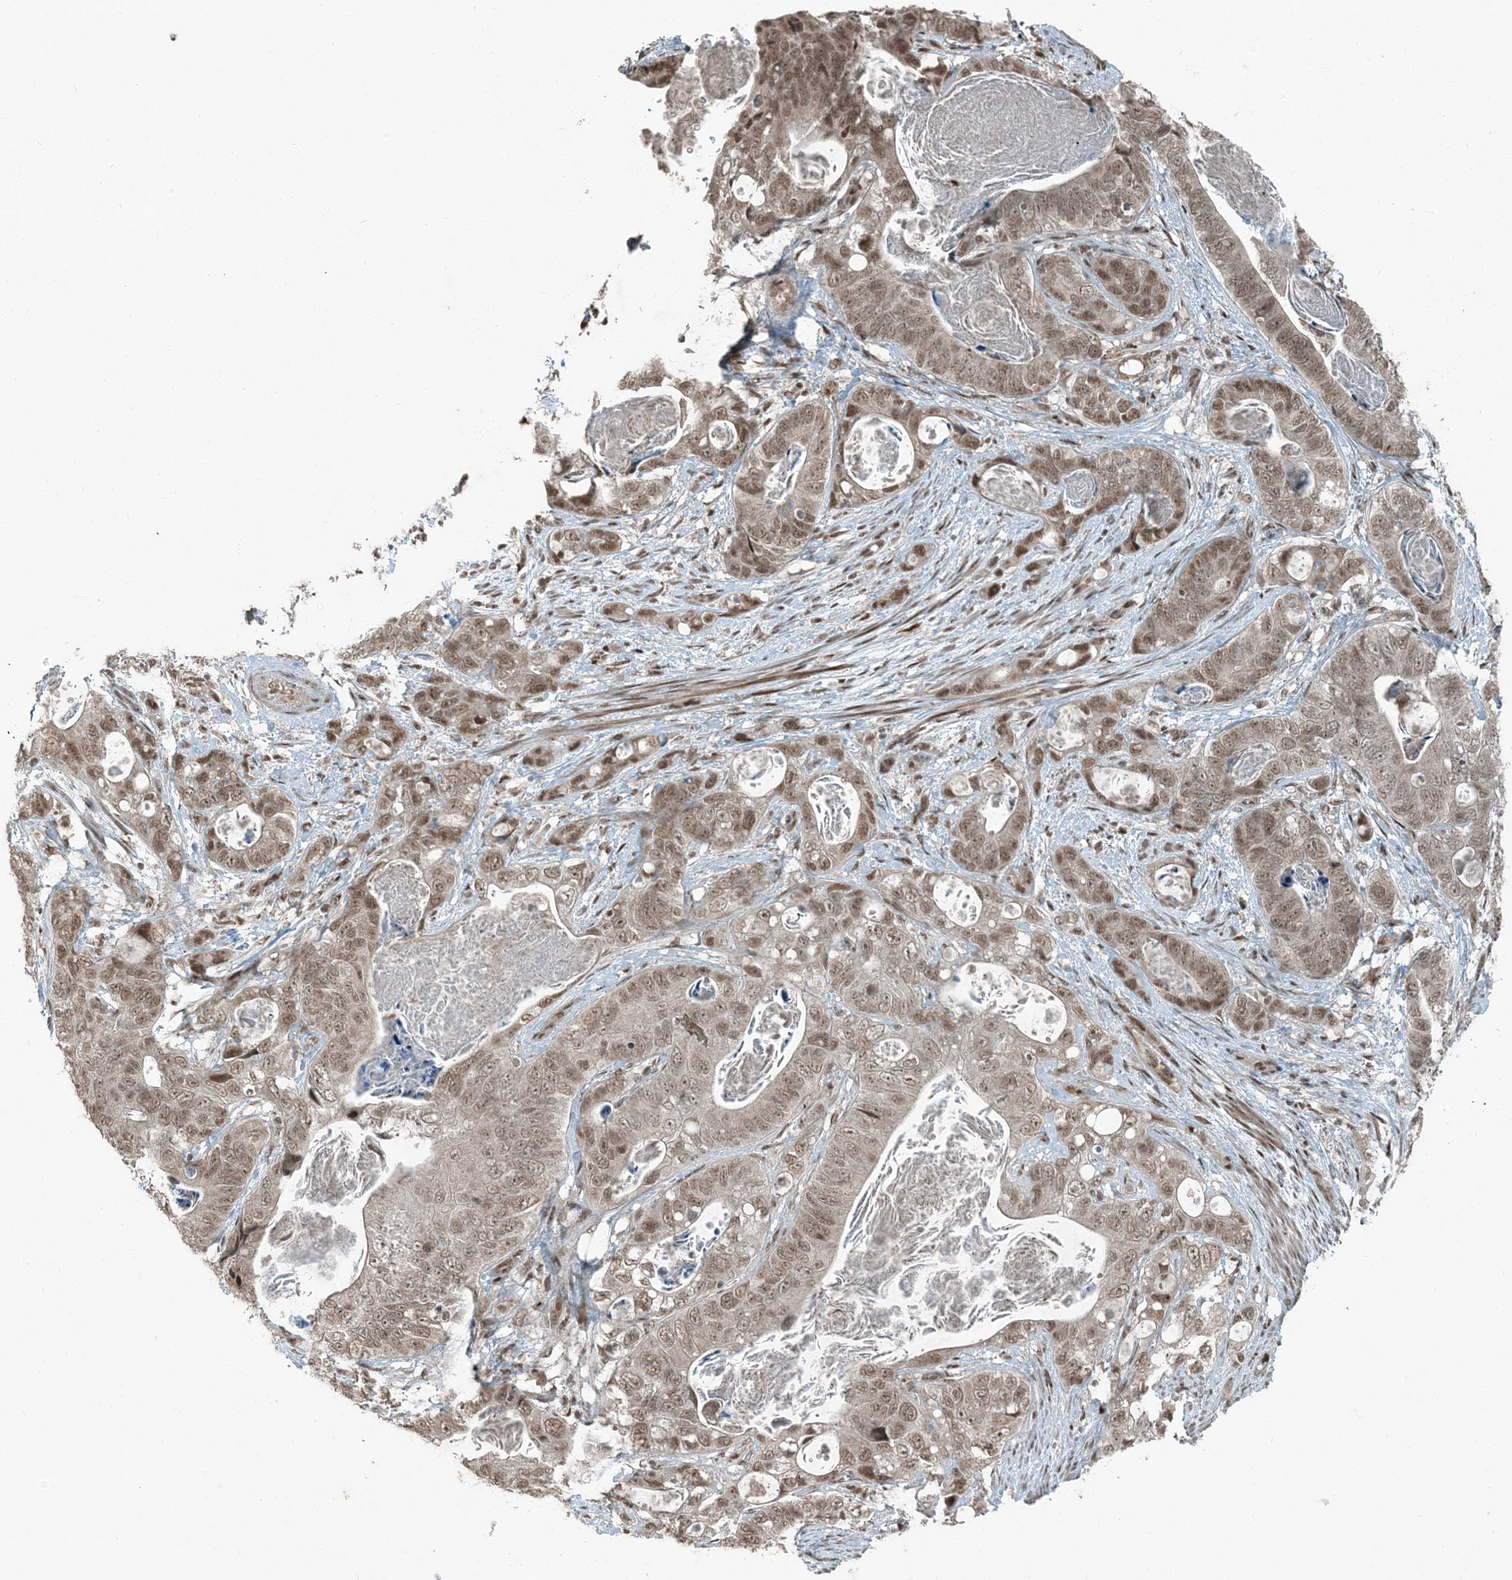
{"staining": {"intensity": "moderate", "quantity": ">75%", "location": "nuclear"}, "tissue": "stomach cancer", "cell_type": "Tumor cells", "image_type": "cancer", "snomed": [{"axis": "morphology", "description": "Normal tissue, NOS"}, {"axis": "morphology", "description": "Adenocarcinoma, NOS"}, {"axis": "topography", "description": "Stomach"}], "caption": "Immunohistochemistry of human stomach cancer (adenocarcinoma) reveals medium levels of moderate nuclear expression in approximately >75% of tumor cells.", "gene": "TRAPPC12", "patient": {"sex": "female", "age": 89}}